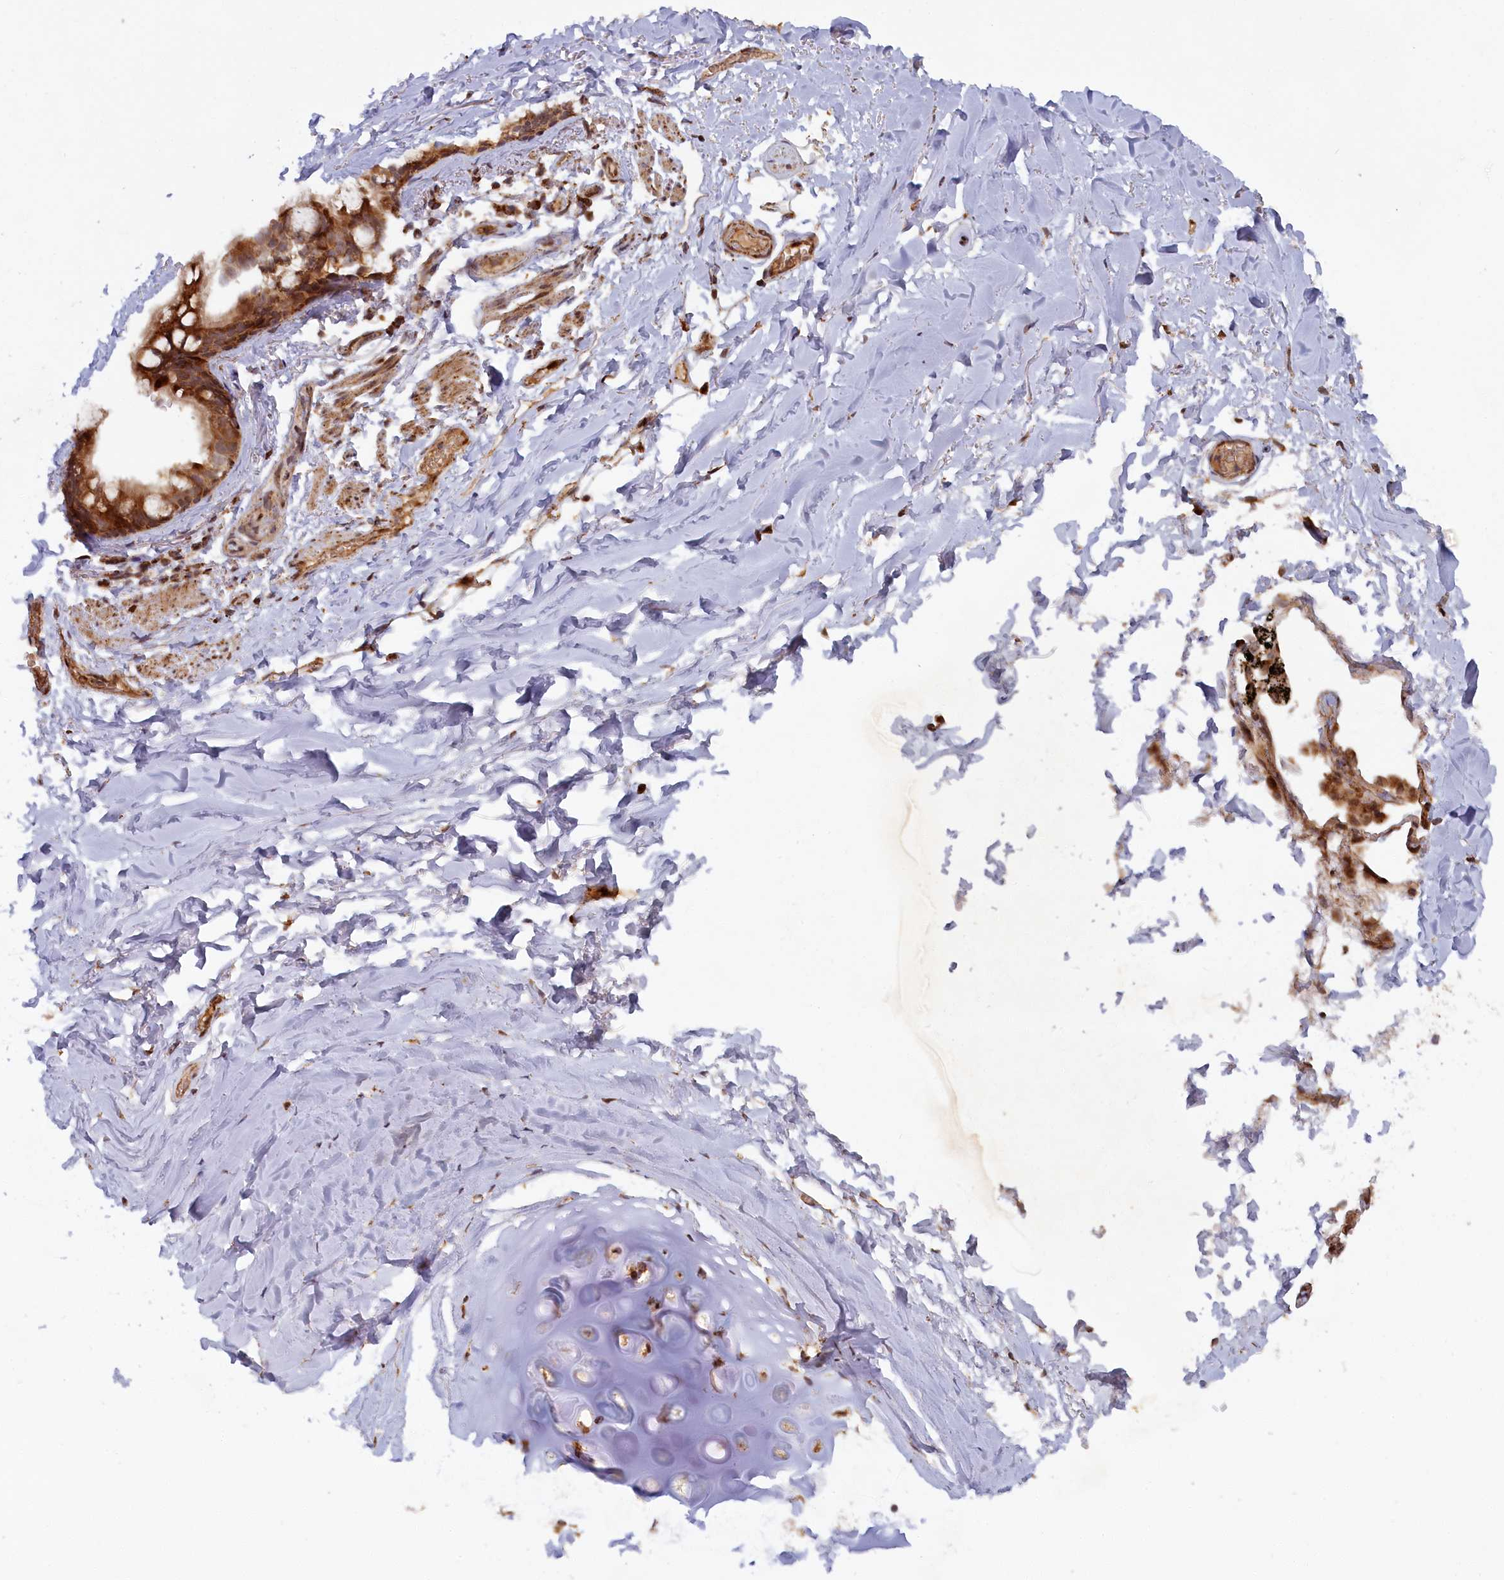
{"staining": {"intensity": "negative", "quantity": "none", "location": "none"}, "tissue": "adipose tissue", "cell_type": "Adipocytes", "image_type": "normal", "snomed": [{"axis": "morphology", "description": "Normal tissue, NOS"}, {"axis": "topography", "description": "Lymph node"}, {"axis": "topography", "description": "Bronchus"}], "caption": "Unremarkable adipose tissue was stained to show a protein in brown. There is no significant positivity in adipocytes. Nuclei are stained in blue.", "gene": "PLA2G10", "patient": {"sex": "male", "age": 63}}